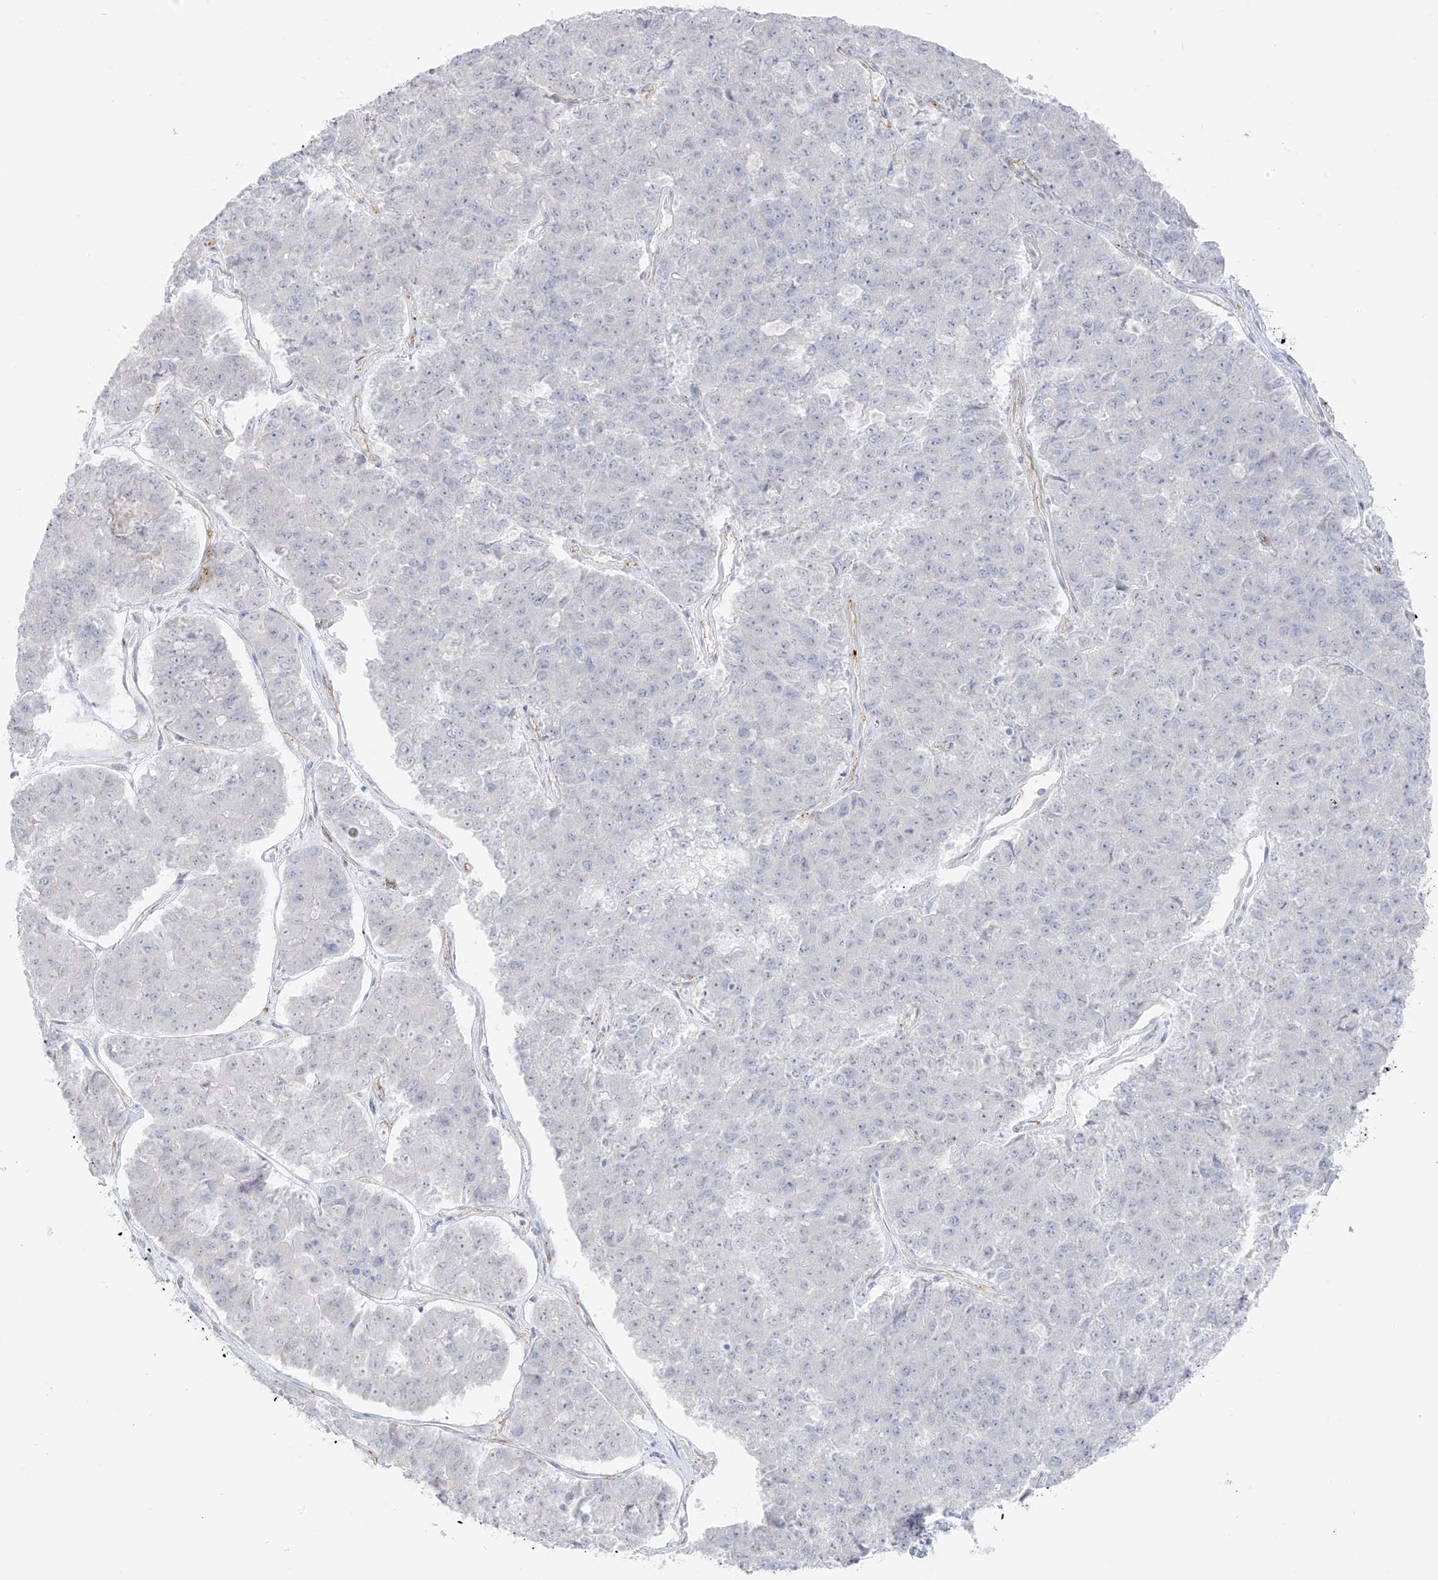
{"staining": {"intensity": "negative", "quantity": "none", "location": "none"}, "tissue": "pancreatic cancer", "cell_type": "Tumor cells", "image_type": "cancer", "snomed": [{"axis": "morphology", "description": "Adenocarcinoma, NOS"}, {"axis": "topography", "description": "Pancreas"}], "caption": "Tumor cells show no significant protein positivity in pancreatic cancer (adenocarcinoma).", "gene": "C11orf87", "patient": {"sex": "male", "age": 50}}